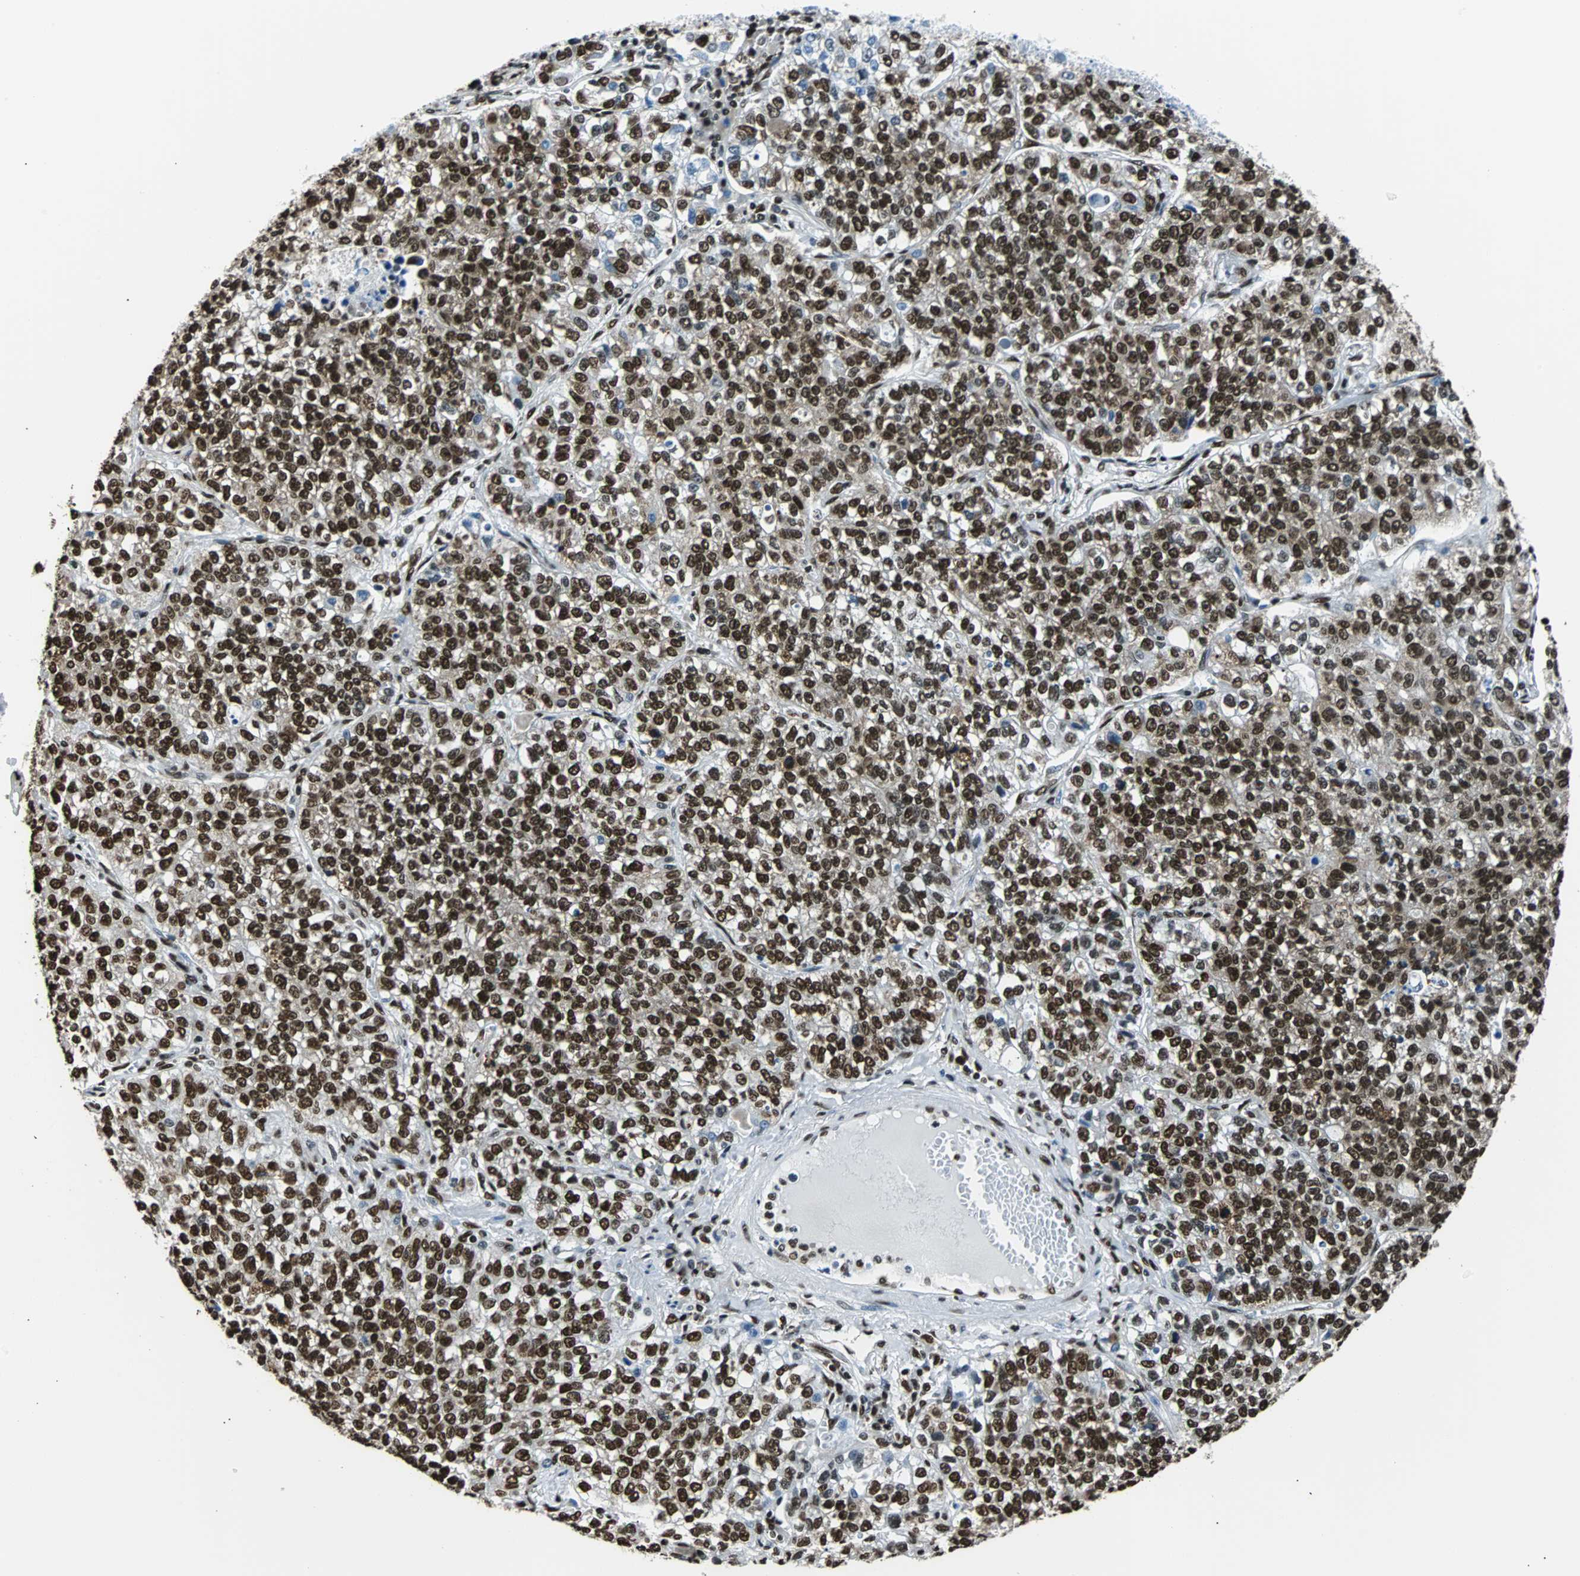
{"staining": {"intensity": "strong", "quantity": "25%-75%", "location": "cytoplasmic/membranous,nuclear"}, "tissue": "lung cancer", "cell_type": "Tumor cells", "image_type": "cancer", "snomed": [{"axis": "morphology", "description": "Adenocarcinoma, NOS"}, {"axis": "topography", "description": "Lung"}], "caption": "Protein analysis of lung cancer (adenocarcinoma) tissue demonstrates strong cytoplasmic/membranous and nuclear positivity in about 25%-75% of tumor cells. The protein of interest is stained brown, and the nuclei are stained in blue (DAB (3,3'-diaminobenzidine) IHC with brightfield microscopy, high magnification).", "gene": "FUBP1", "patient": {"sex": "male", "age": 49}}